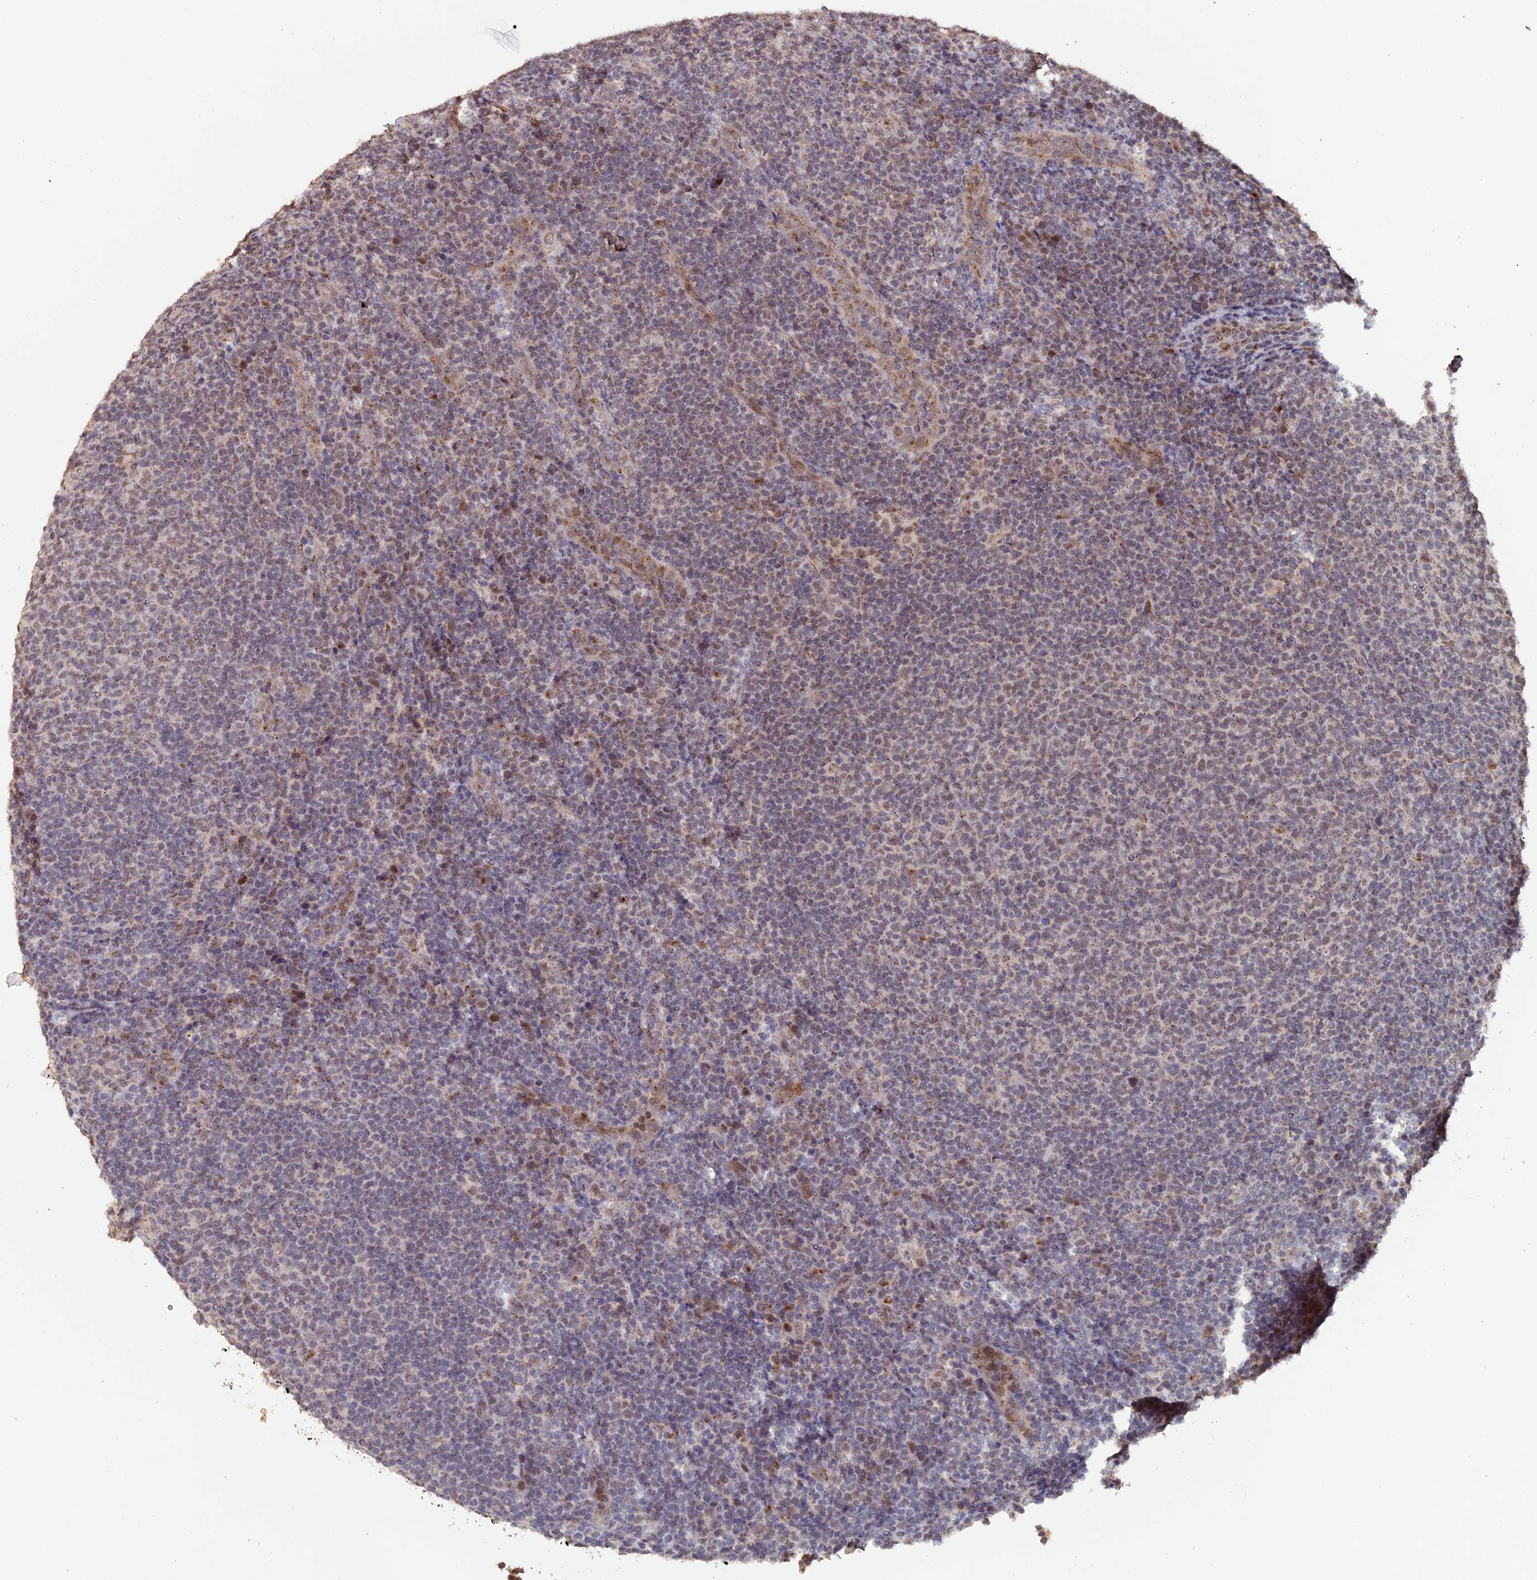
{"staining": {"intensity": "weak", "quantity": "25%-75%", "location": "nuclear"}, "tissue": "lymphoma", "cell_type": "Tumor cells", "image_type": "cancer", "snomed": [{"axis": "morphology", "description": "Malignant lymphoma, non-Hodgkin's type, Low grade"}, {"axis": "topography", "description": "Lymph node"}], "caption": "Lymphoma stained with DAB immunohistochemistry (IHC) reveals low levels of weak nuclear expression in about 25%-75% of tumor cells.", "gene": "PIGQ", "patient": {"sex": "male", "age": 66}}